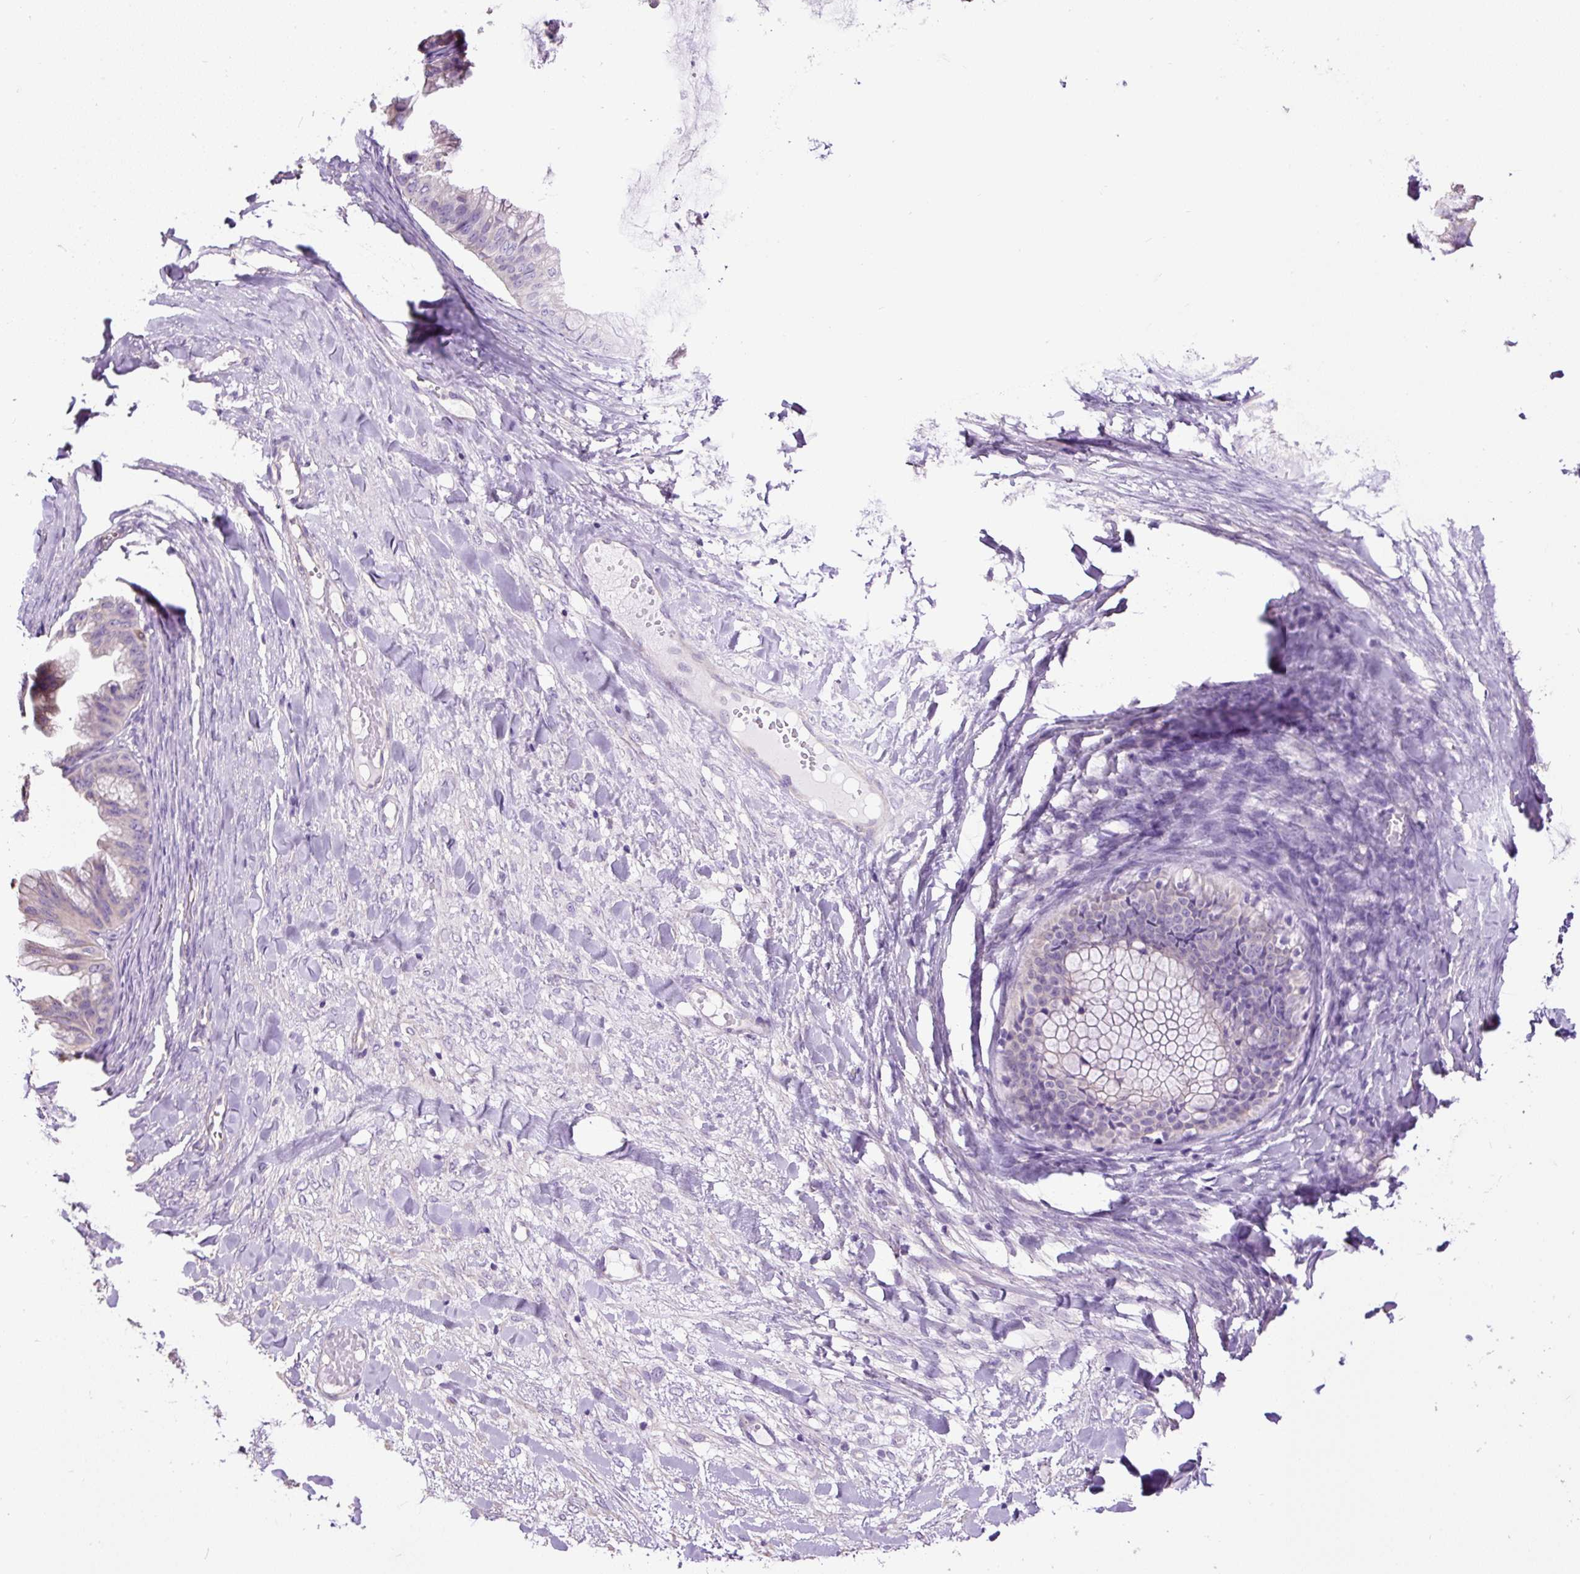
{"staining": {"intensity": "negative", "quantity": "none", "location": "none"}, "tissue": "ovarian cancer", "cell_type": "Tumor cells", "image_type": "cancer", "snomed": [{"axis": "morphology", "description": "Cystadenocarcinoma, mucinous, NOS"}, {"axis": "topography", "description": "Ovary"}], "caption": "DAB (3,3'-diaminobenzidine) immunohistochemical staining of human ovarian cancer (mucinous cystadenocarcinoma) reveals no significant expression in tumor cells. (DAB IHC visualized using brightfield microscopy, high magnification).", "gene": "PDIA2", "patient": {"sex": "female", "age": 35}}